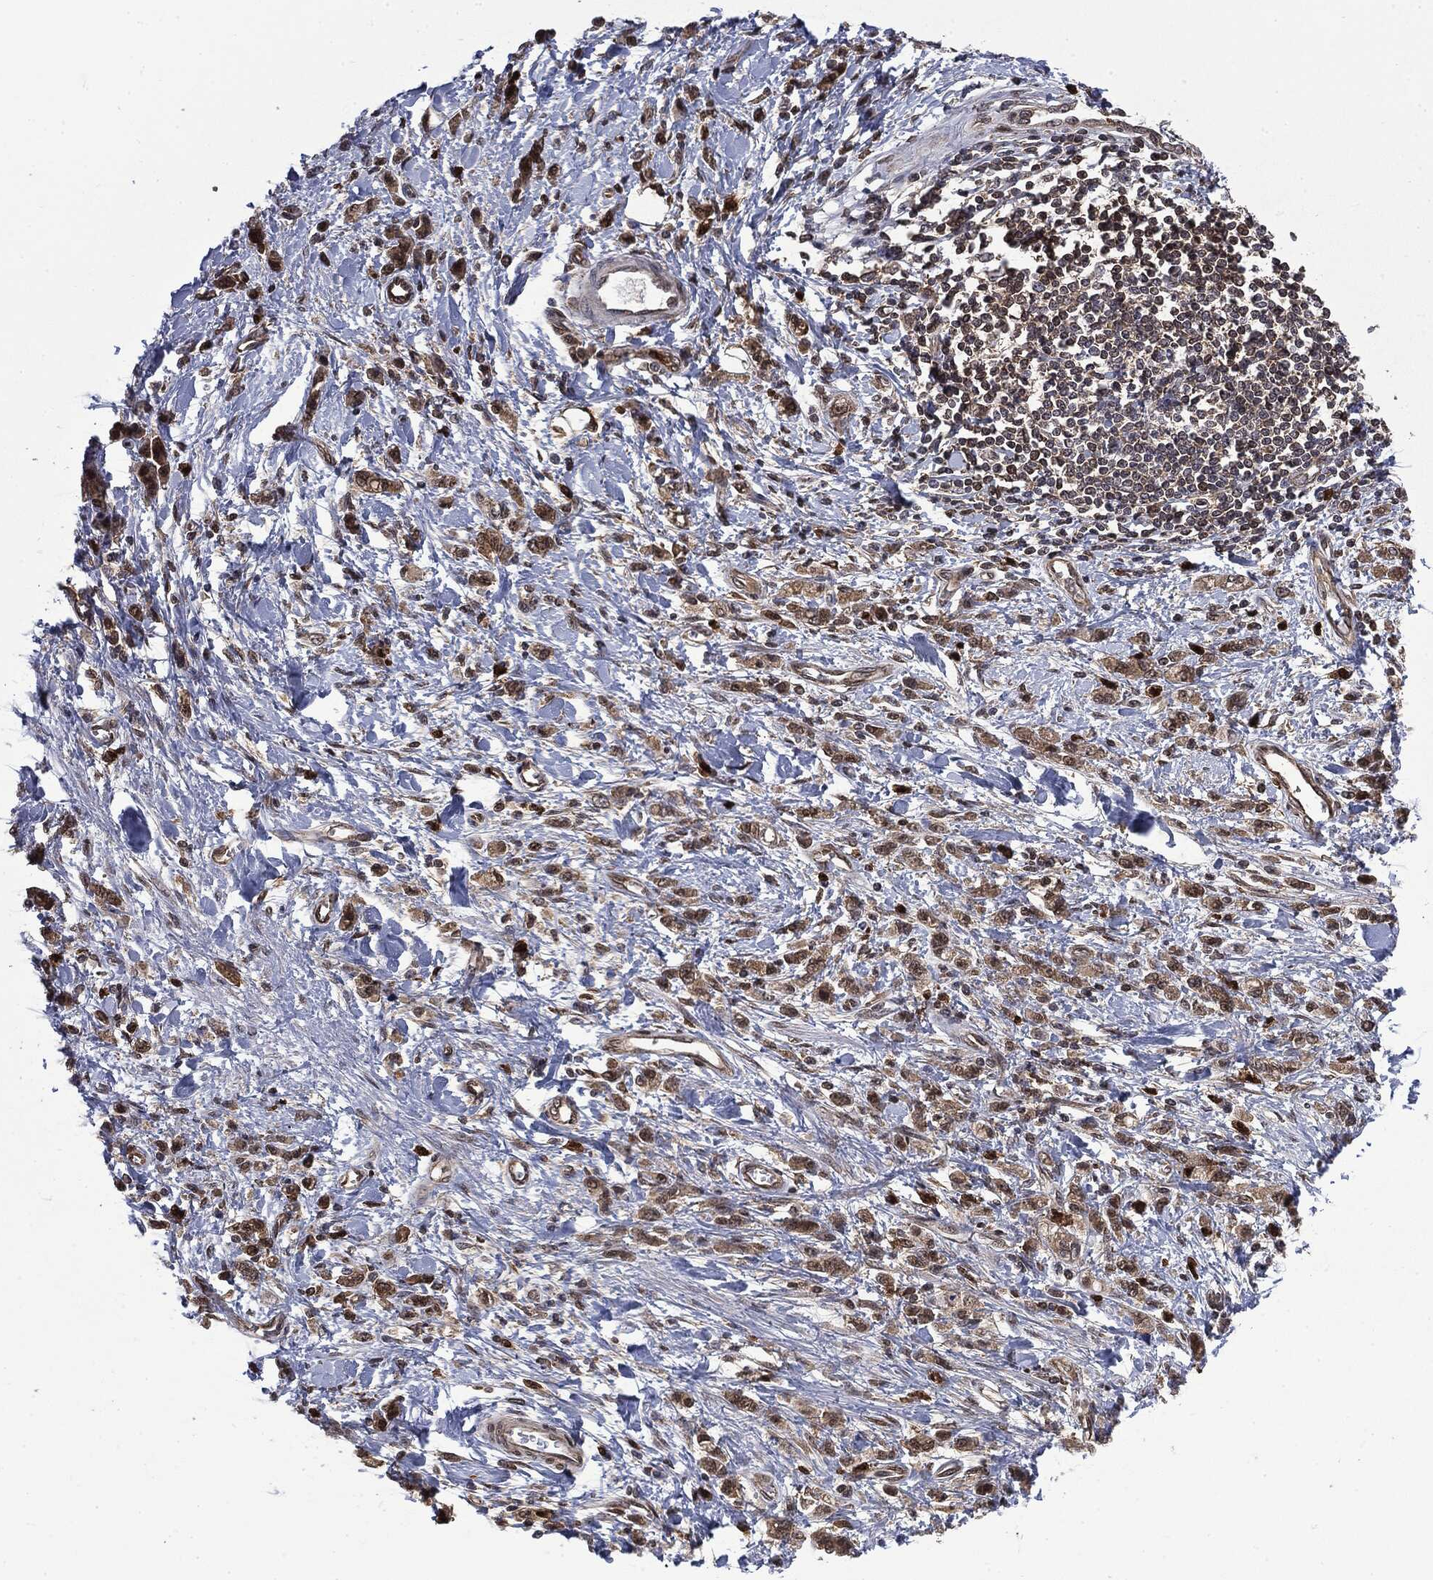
{"staining": {"intensity": "moderate", "quantity": ">75%", "location": "cytoplasmic/membranous,nuclear"}, "tissue": "stomach cancer", "cell_type": "Tumor cells", "image_type": "cancer", "snomed": [{"axis": "morphology", "description": "Adenocarcinoma, NOS"}, {"axis": "topography", "description": "Stomach"}], "caption": "This image shows IHC staining of human adenocarcinoma (stomach), with medium moderate cytoplasmic/membranous and nuclear expression in approximately >75% of tumor cells.", "gene": "GPI", "patient": {"sex": "male", "age": 77}}